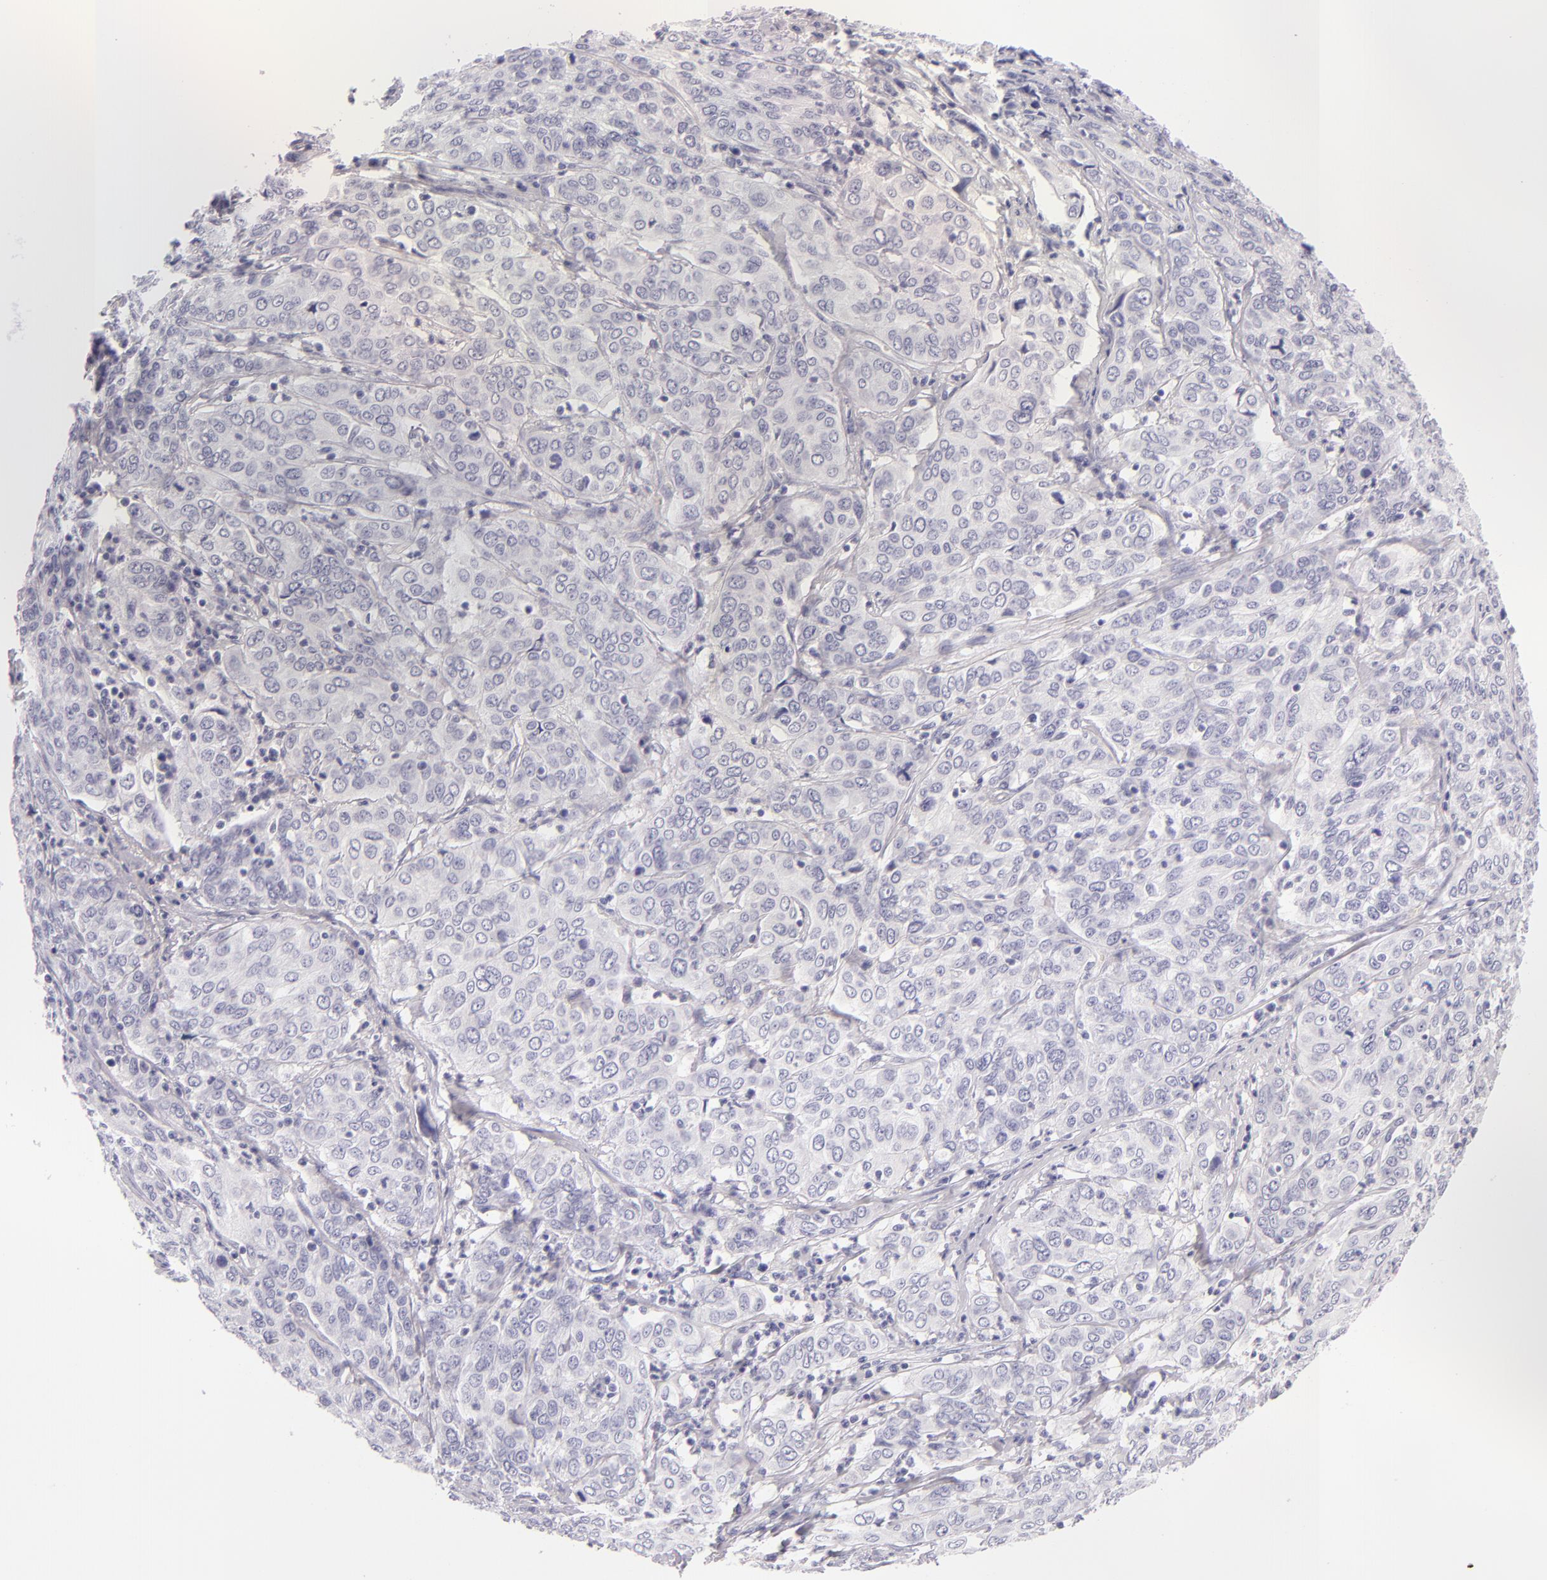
{"staining": {"intensity": "negative", "quantity": "none", "location": "none"}, "tissue": "cervical cancer", "cell_type": "Tumor cells", "image_type": "cancer", "snomed": [{"axis": "morphology", "description": "Squamous cell carcinoma, NOS"}, {"axis": "topography", "description": "Cervix"}], "caption": "Immunohistochemistry (IHC) micrograph of human cervical squamous cell carcinoma stained for a protein (brown), which exhibits no positivity in tumor cells.", "gene": "INA", "patient": {"sex": "female", "age": 38}}